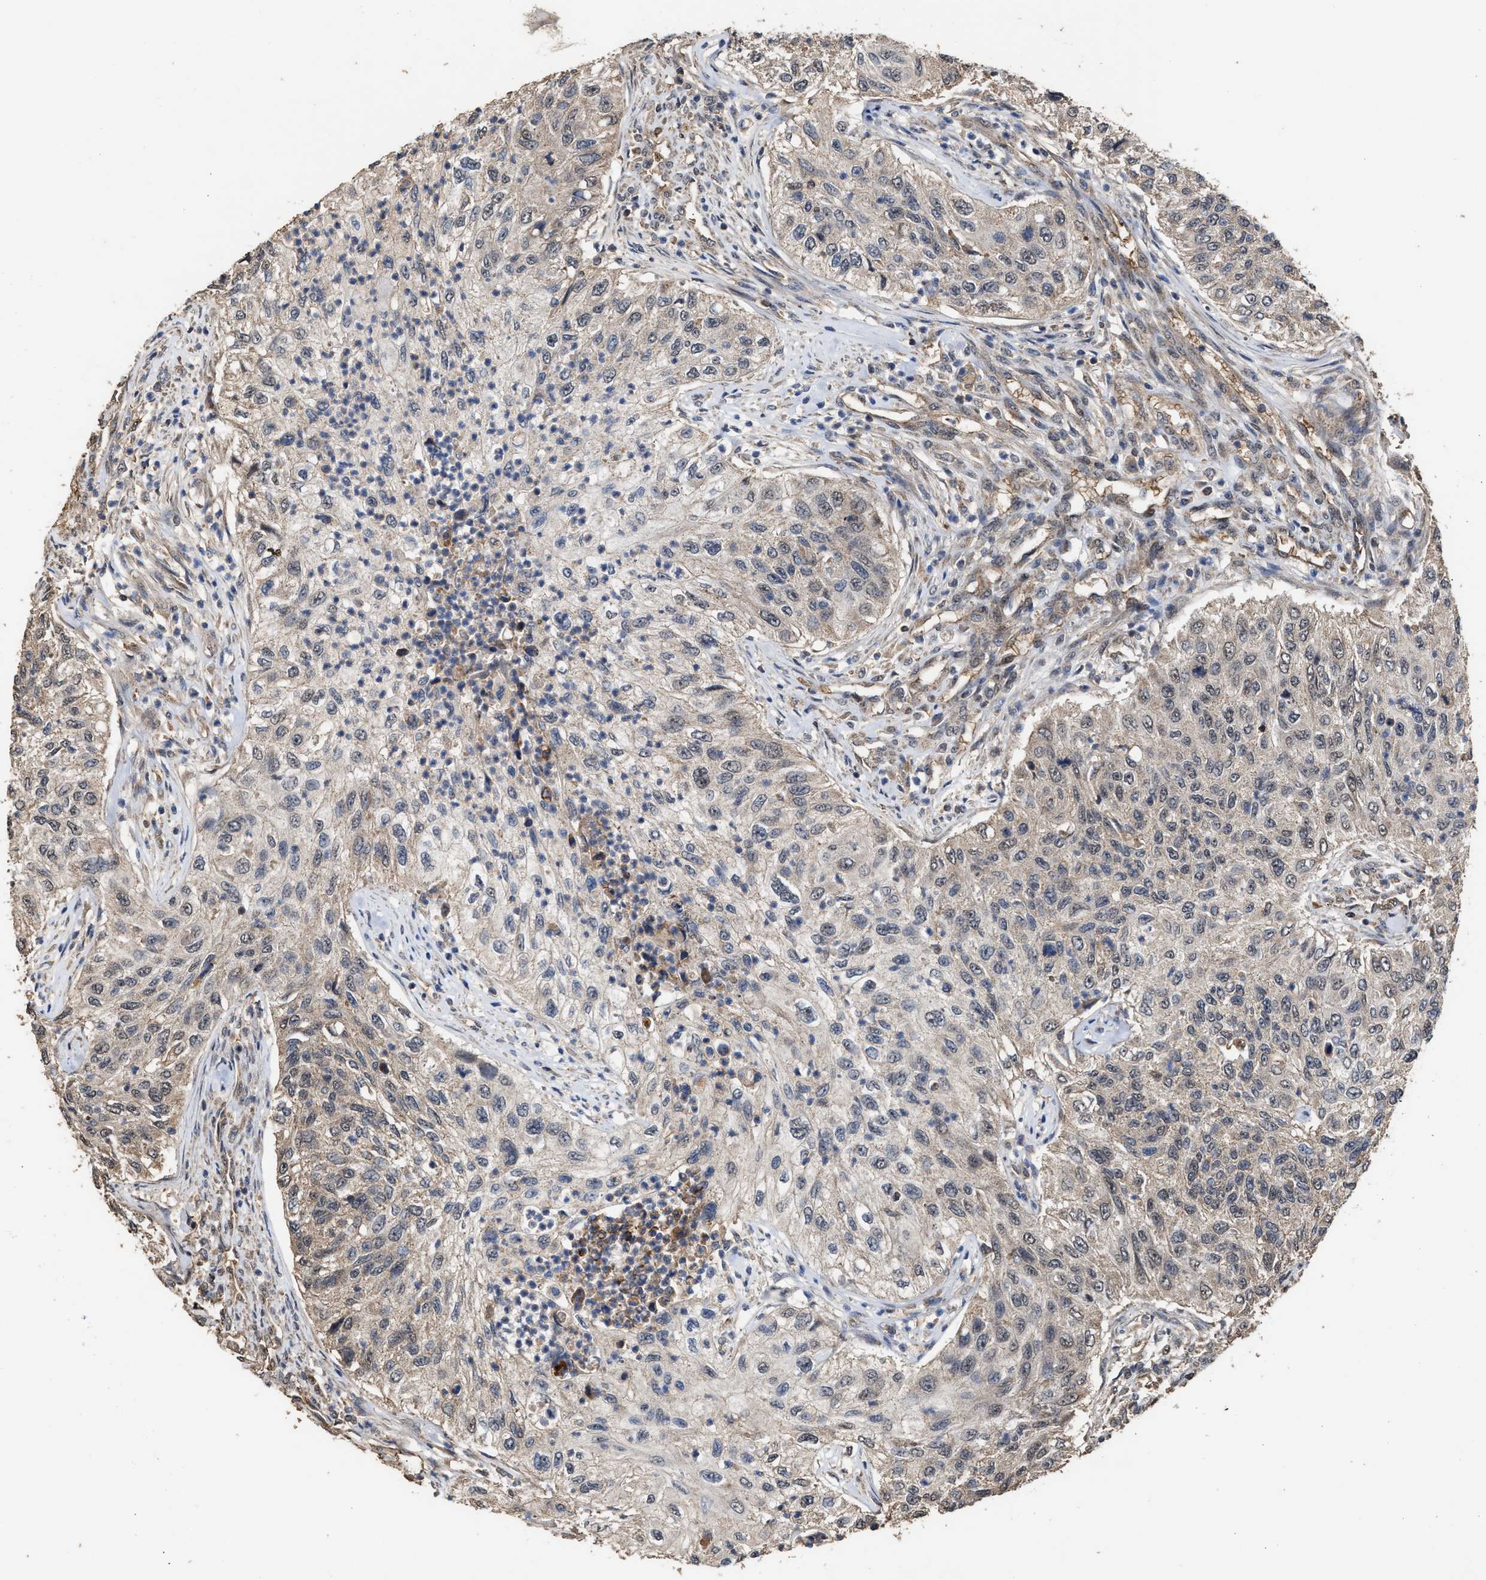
{"staining": {"intensity": "weak", "quantity": "<25%", "location": "cytoplasmic/membranous"}, "tissue": "urothelial cancer", "cell_type": "Tumor cells", "image_type": "cancer", "snomed": [{"axis": "morphology", "description": "Urothelial carcinoma, High grade"}, {"axis": "topography", "description": "Urinary bladder"}], "caption": "Tumor cells are negative for brown protein staining in urothelial cancer.", "gene": "ZNHIT6", "patient": {"sex": "female", "age": 60}}